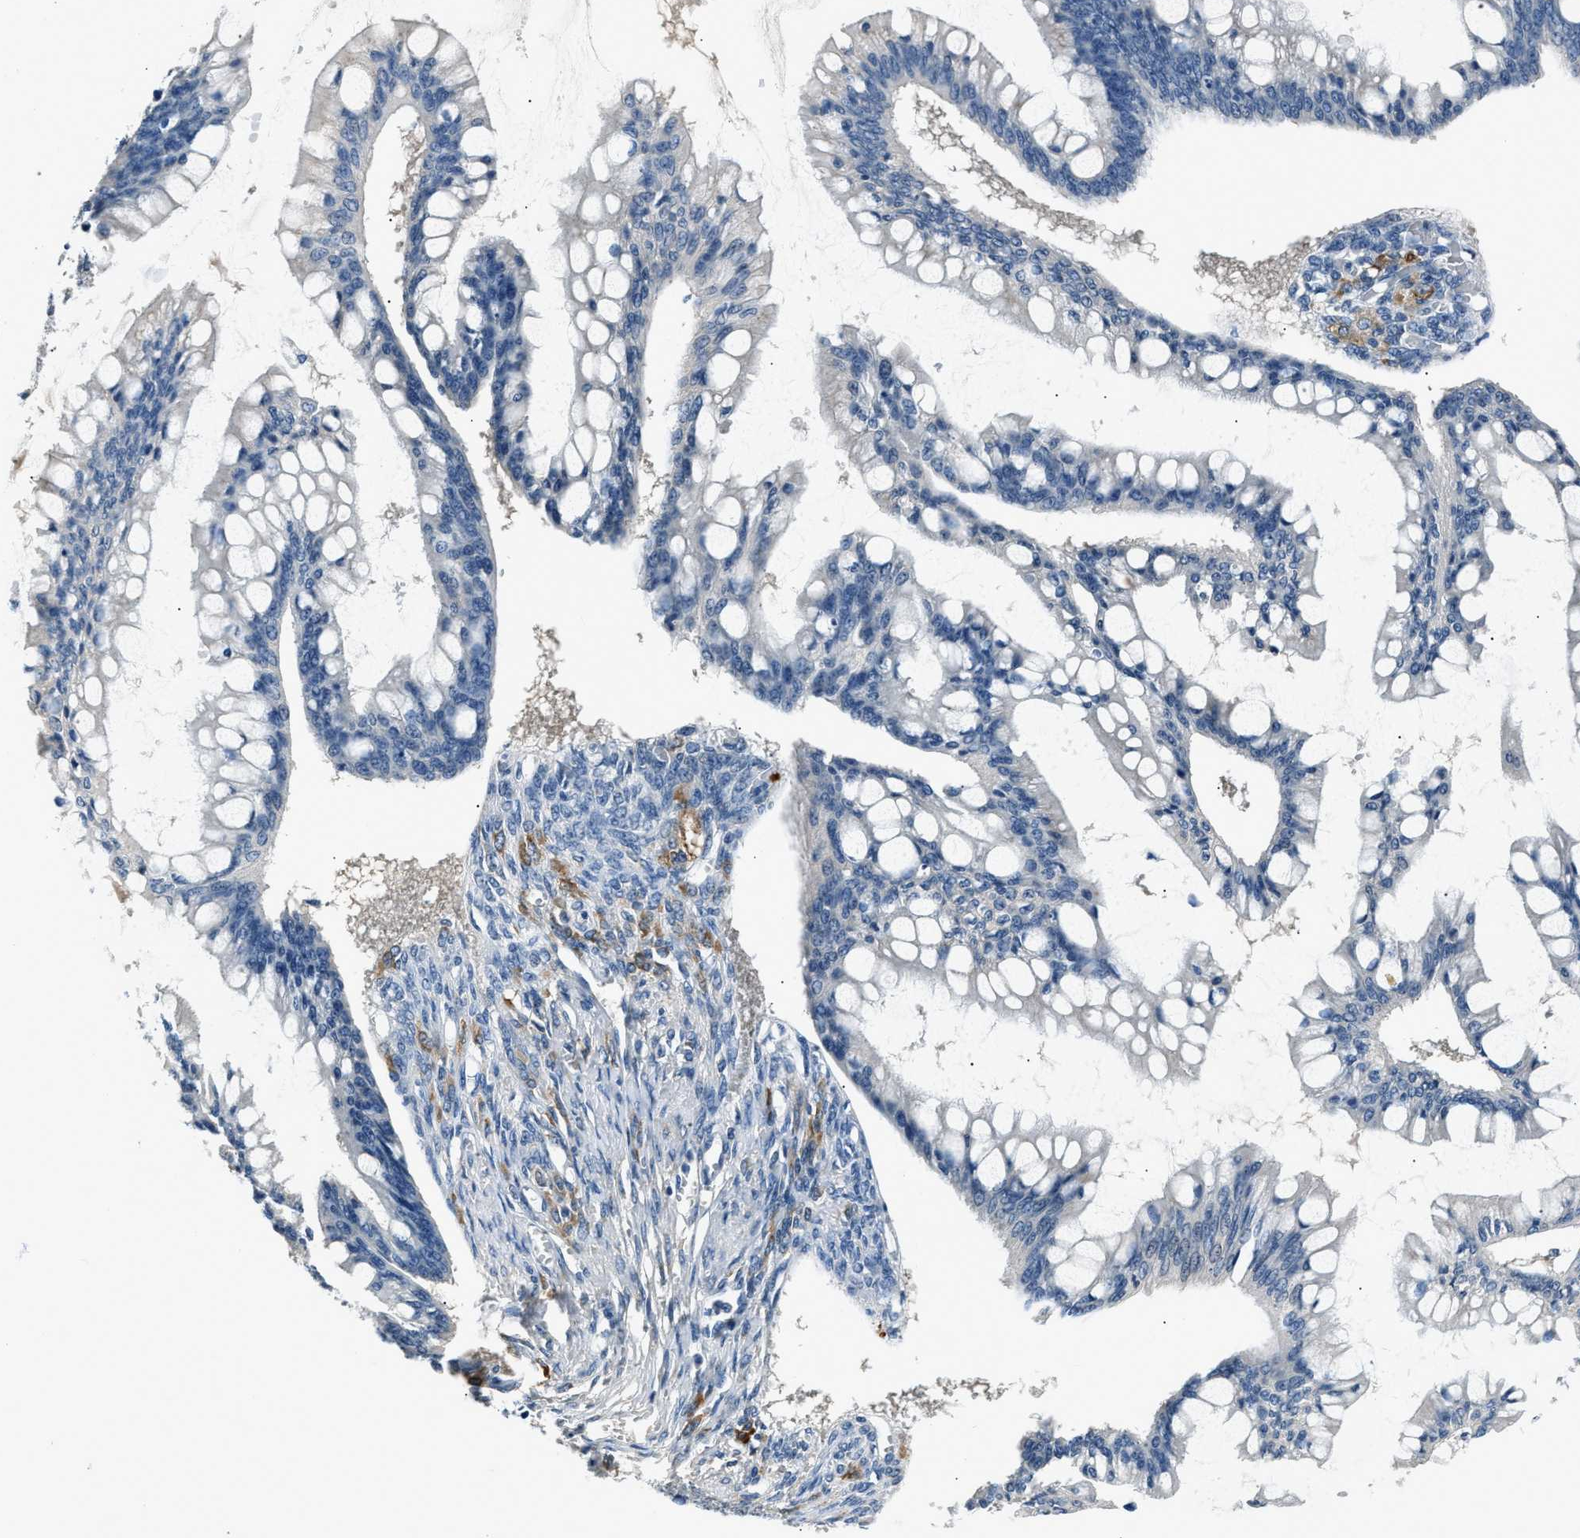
{"staining": {"intensity": "negative", "quantity": "none", "location": "none"}, "tissue": "ovarian cancer", "cell_type": "Tumor cells", "image_type": "cancer", "snomed": [{"axis": "morphology", "description": "Cystadenocarcinoma, mucinous, NOS"}, {"axis": "topography", "description": "Ovary"}], "caption": "Immunohistochemistry image of neoplastic tissue: human ovarian mucinous cystadenocarcinoma stained with DAB shows no significant protein staining in tumor cells.", "gene": "INHA", "patient": {"sex": "female", "age": 73}}